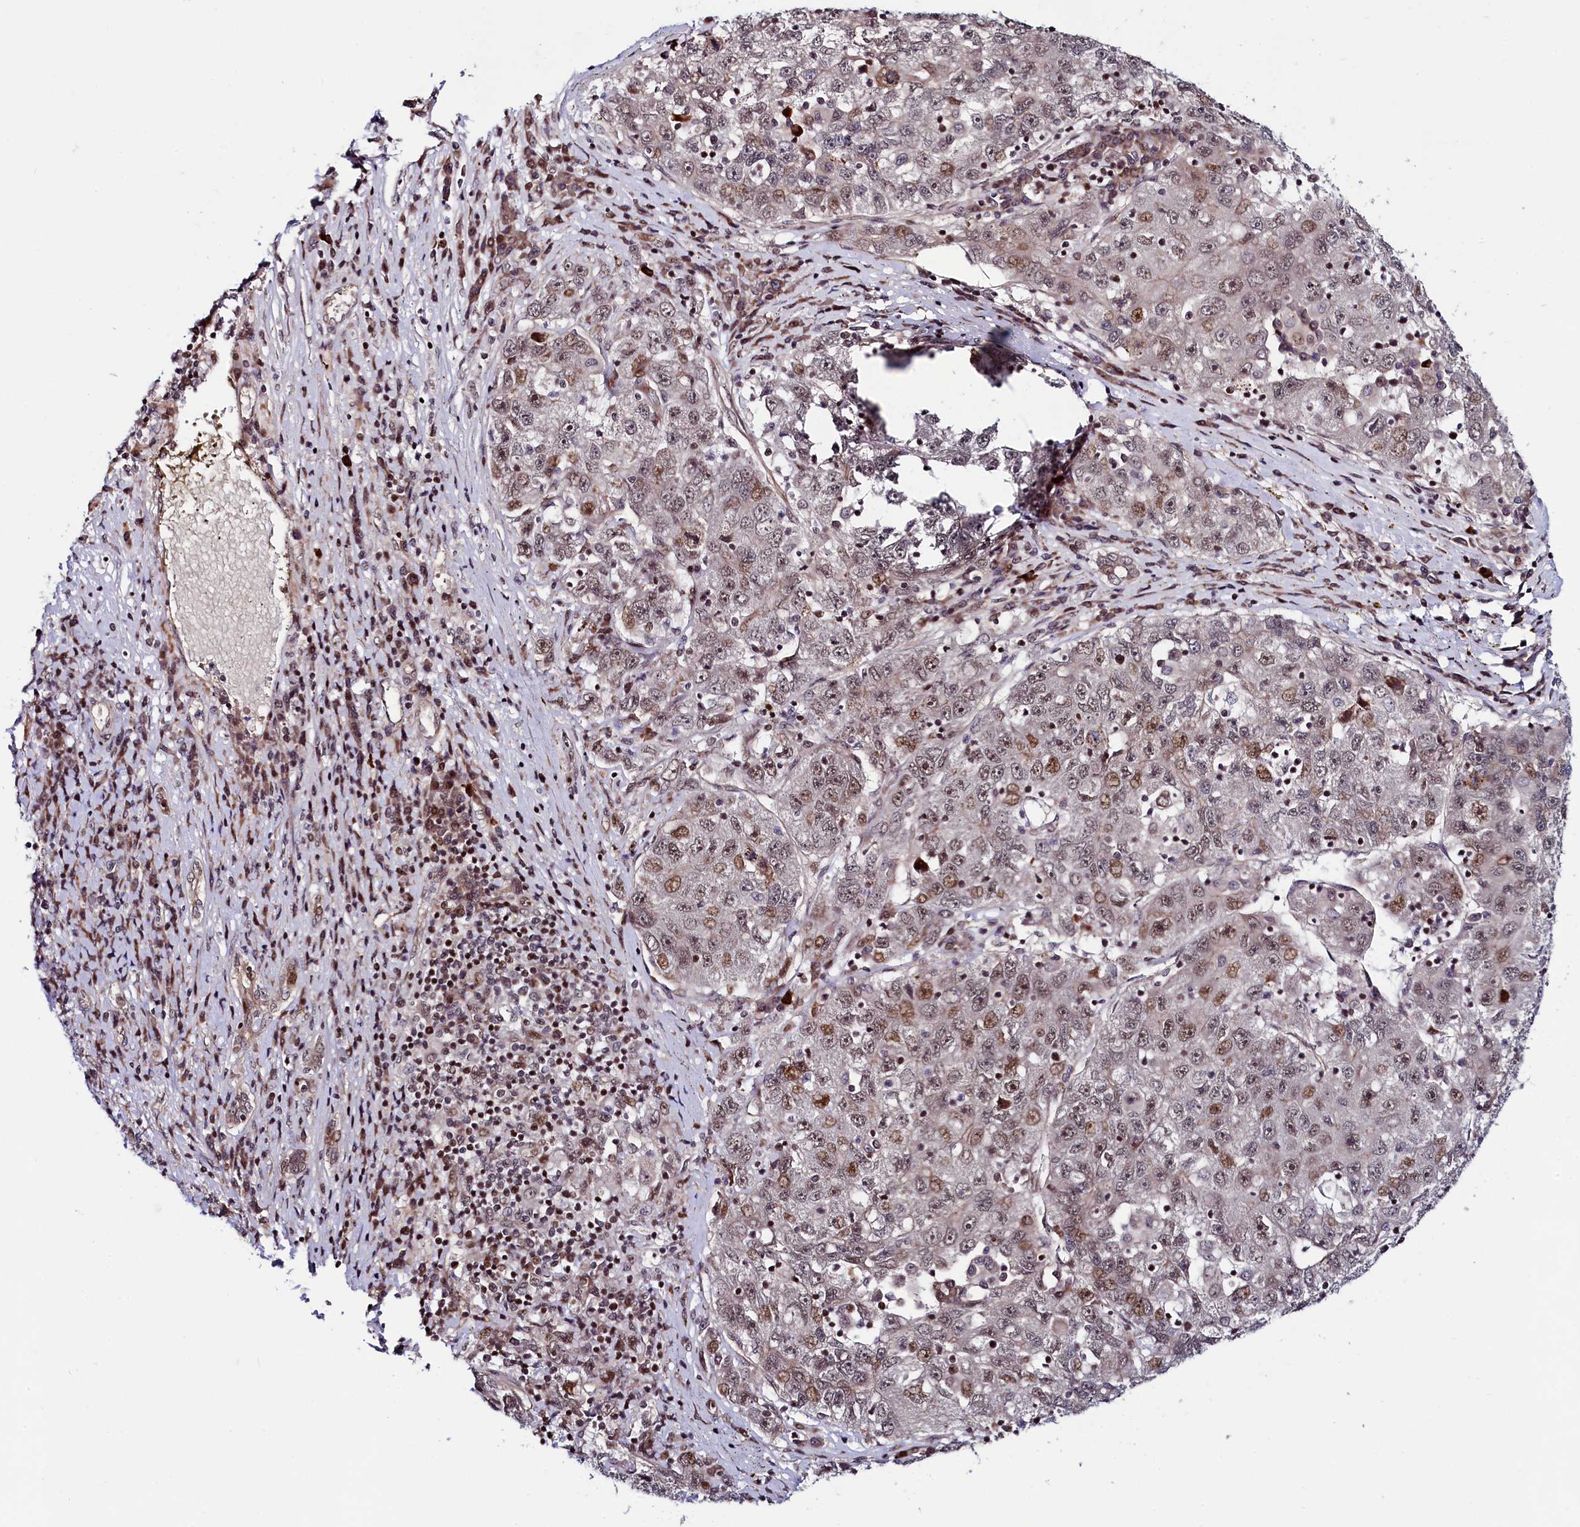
{"staining": {"intensity": "moderate", "quantity": "25%-75%", "location": "nuclear"}, "tissue": "liver cancer", "cell_type": "Tumor cells", "image_type": "cancer", "snomed": [{"axis": "morphology", "description": "Carcinoma, Hepatocellular, NOS"}, {"axis": "topography", "description": "Liver"}], "caption": "IHC staining of hepatocellular carcinoma (liver), which displays medium levels of moderate nuclear staining in about 25%-75% of tumor cells indicating moderate nuclear protein expression. The staining was performed using DAB (3,3'-diaminobenzidine) (brown) for protein detection and nuclei were counterstained in hematoxylin (blue).", "gene": "LEO1", "patient": {"sex": "male", "age": 49}}